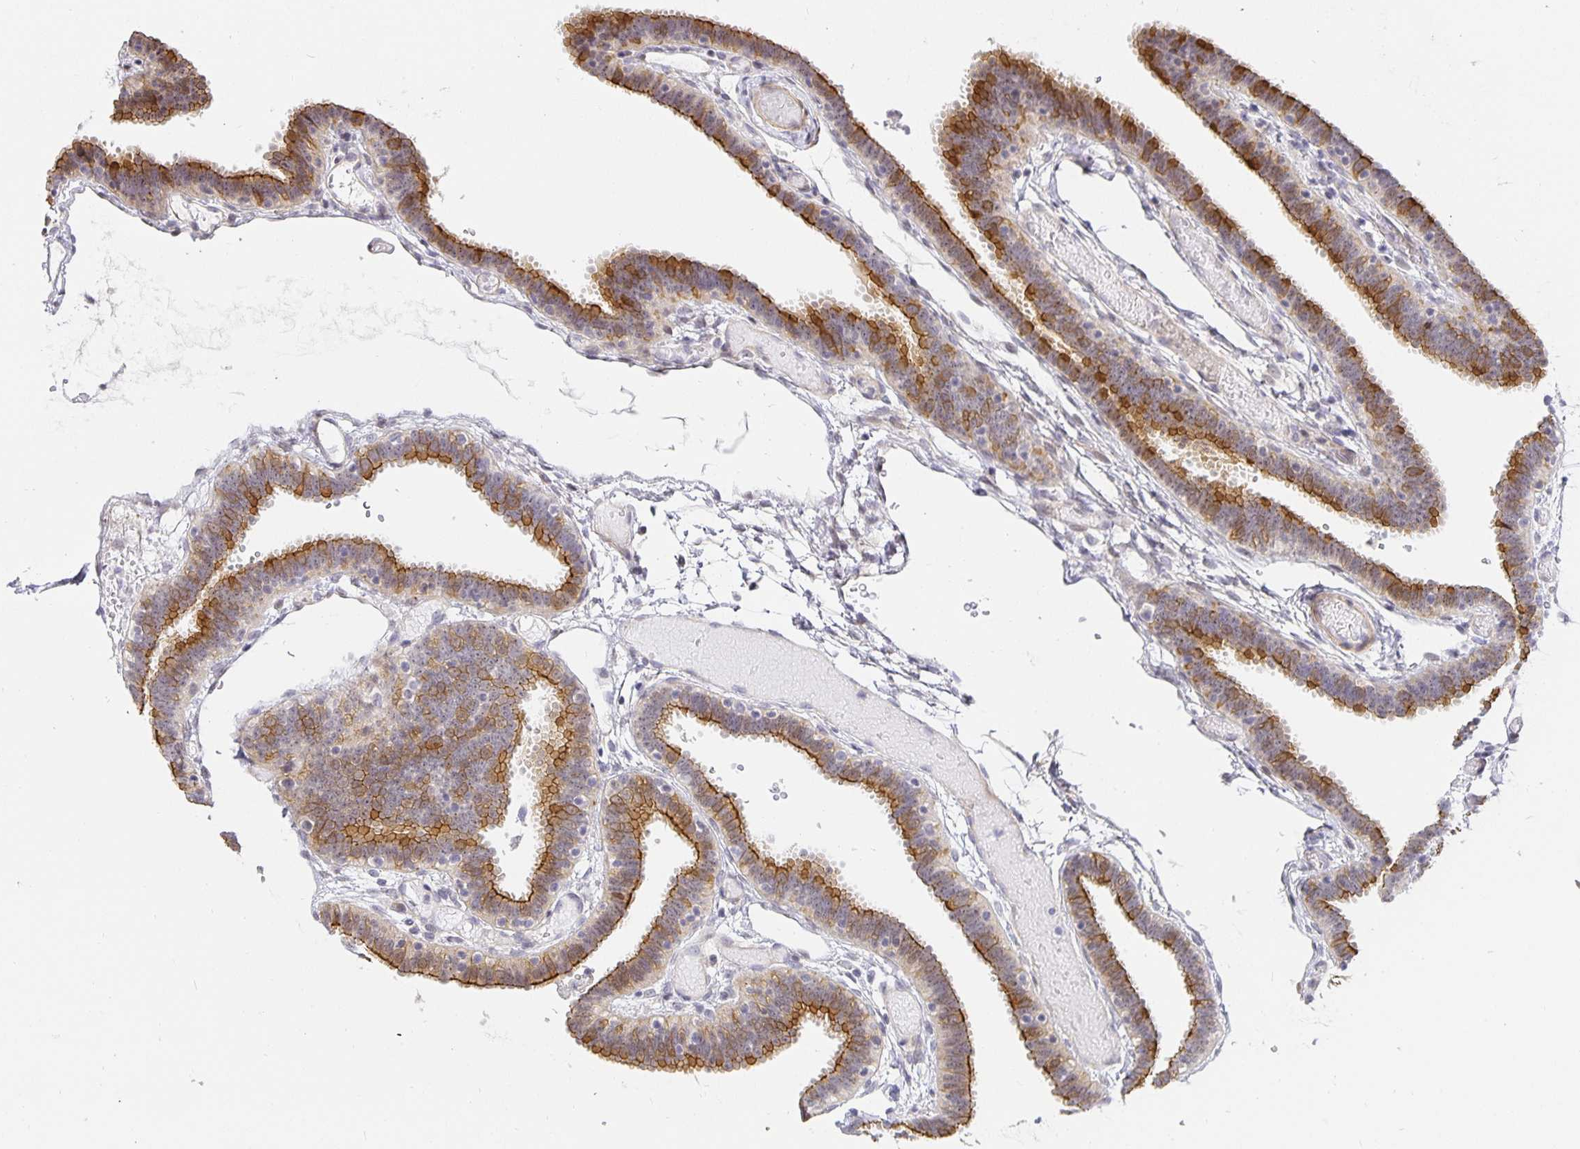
{"staining": {"intensity": "moderate", "quantity": ">75%", "location": "cytoplasmic/membranous"}, "tissue": "fallopian tube", "cell_type": "Glandular cells", "image_type": "normal", "snomed": [{"axis": "morphology", "description": "Normal tissue, NOS"}, {"axis": "topography", "description": "Fallopian tube"}], "caption": "Immunohistochemistry (IHC) staining of benign fallopian tube, which shows medium levels of moderate cytoplasmic/membranous positivity in approximately >75% of glandular cells indicating moderate cytoplasmic/membranous protein staining. The staining was performed using DAB (brown) for protein detection and nuclei were counterstained in hematoxylin (blue).", "gene": "TJP3", "patient": {"sex": "female", "age": 37}}